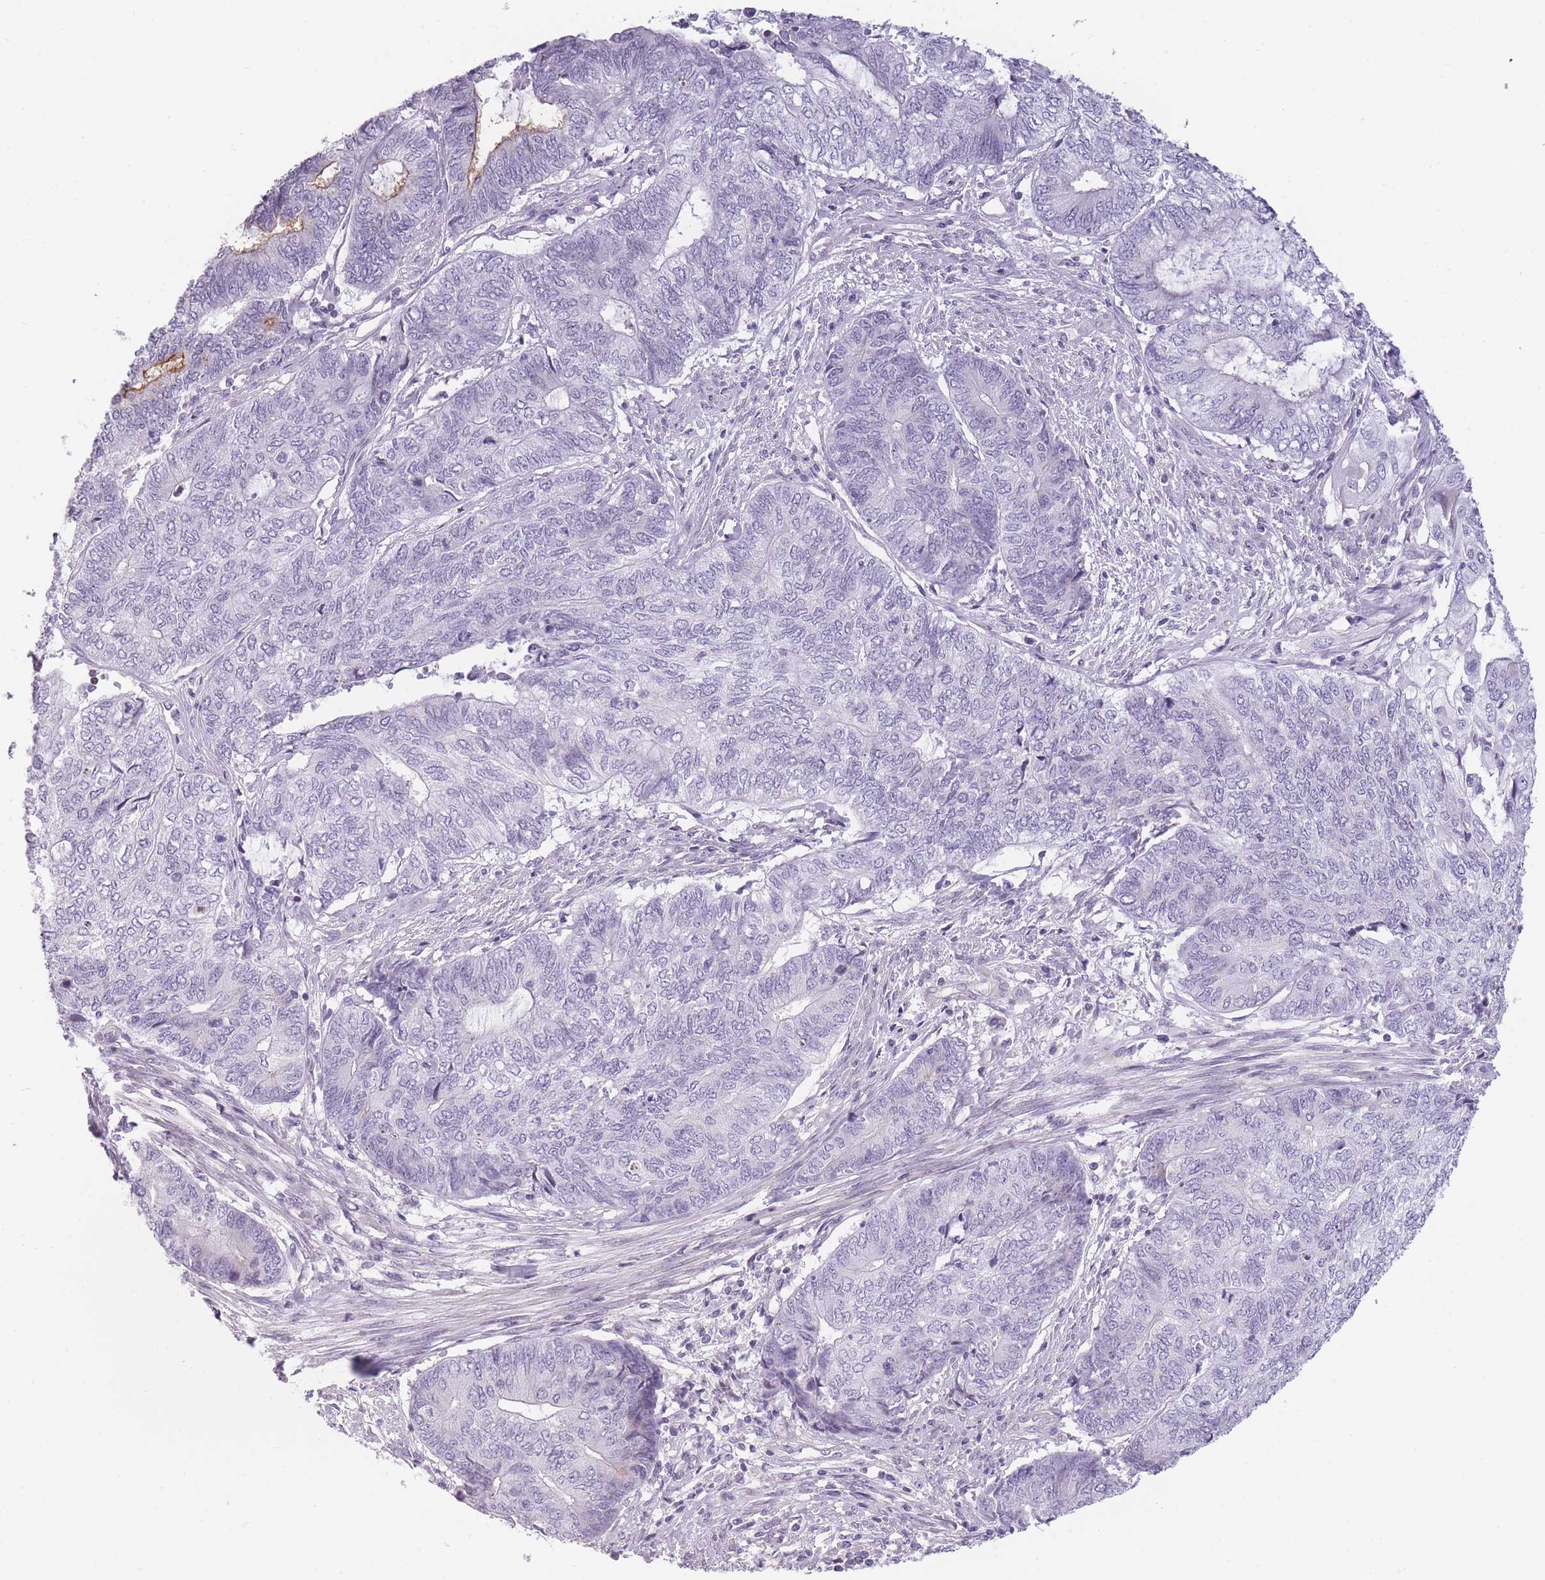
{"staining": {"intensity": "negative", "quantity": "none", "location": "none"}, "tissue": "endometrial cancer", "cell_type": "Tumor cells", "image_type": "cancer", "snomed": [{"axis": "morphology", "description": "Adenocarcinoma, NOS"}, {"axis": "topography", "description": "Uterus"}, {"axis": "topography", "description": "Endometrium"}], "caption": "Immunohistochemistry (IHC) histopathology image of neoplastic tissue: endometrial adenocarcinoma stained with DAB (3,3'-diaminobenzidine) exhibits no significant protein expression in tumor cells.", "gene": "GGT1", "patient": {"sex": "female", "age": 70}}